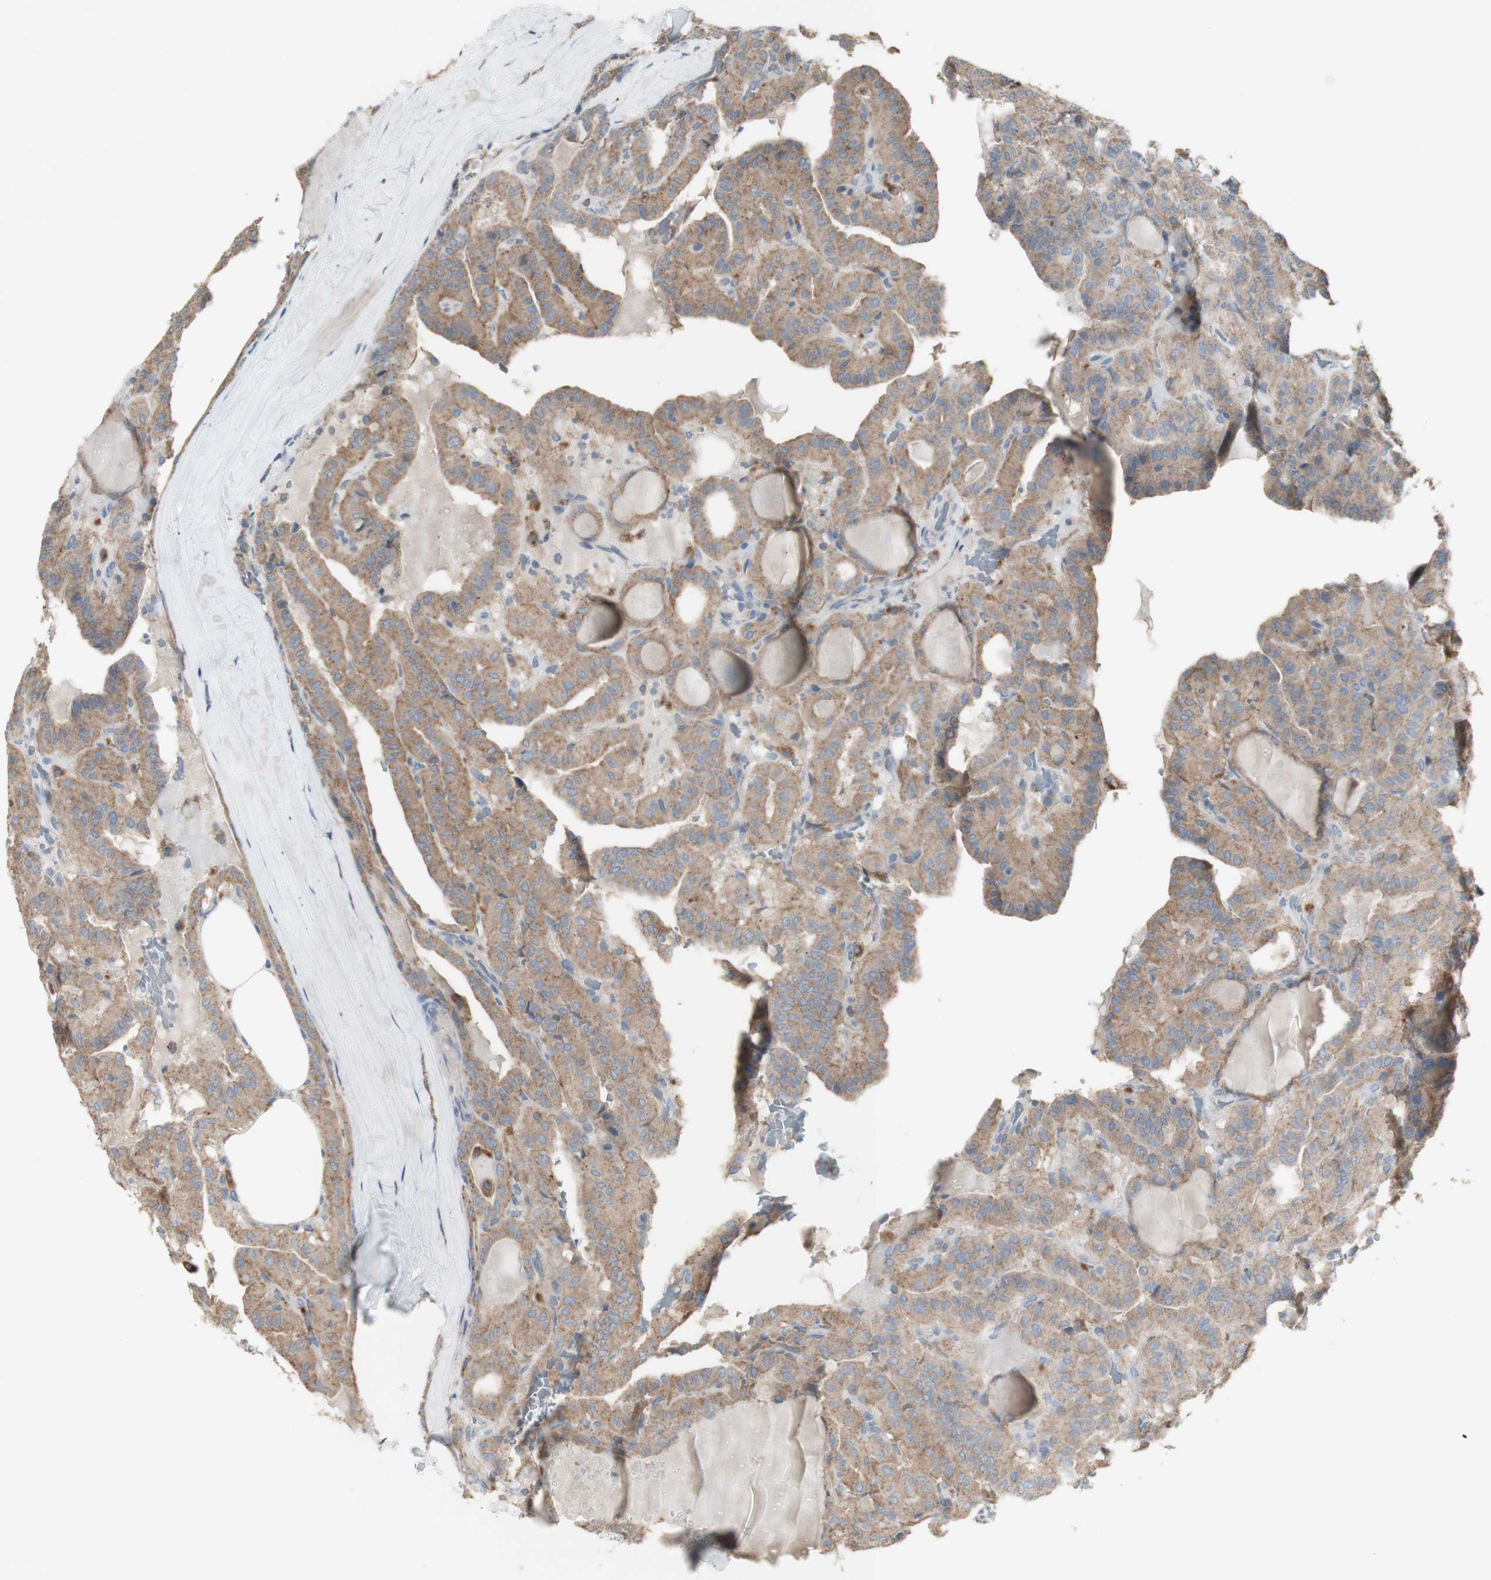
{"staining": {"intensity": "moderate", "quantity": ">75%", "location": "cytoplasmic/membranous"}, "tissue": "head and neck cancer", "cell_type": "Tumor cells", "image_type": "cancer", "snomed": [{"axis": "morphology", "description": "Squamous cell carcinoma, NOS"}, {"axis": "topography", "description": "Oral tissue"}, {"axis": "topography", "description": "Head-Neck"}], "caption": "Protein staining of head and neck cancer tissue reveals moderate cytoplasmic/membranous positivity in about >75% of tumor cells.", "gene": "ATP6V1E1", "patient": {"sex": "female", "age": 50}}